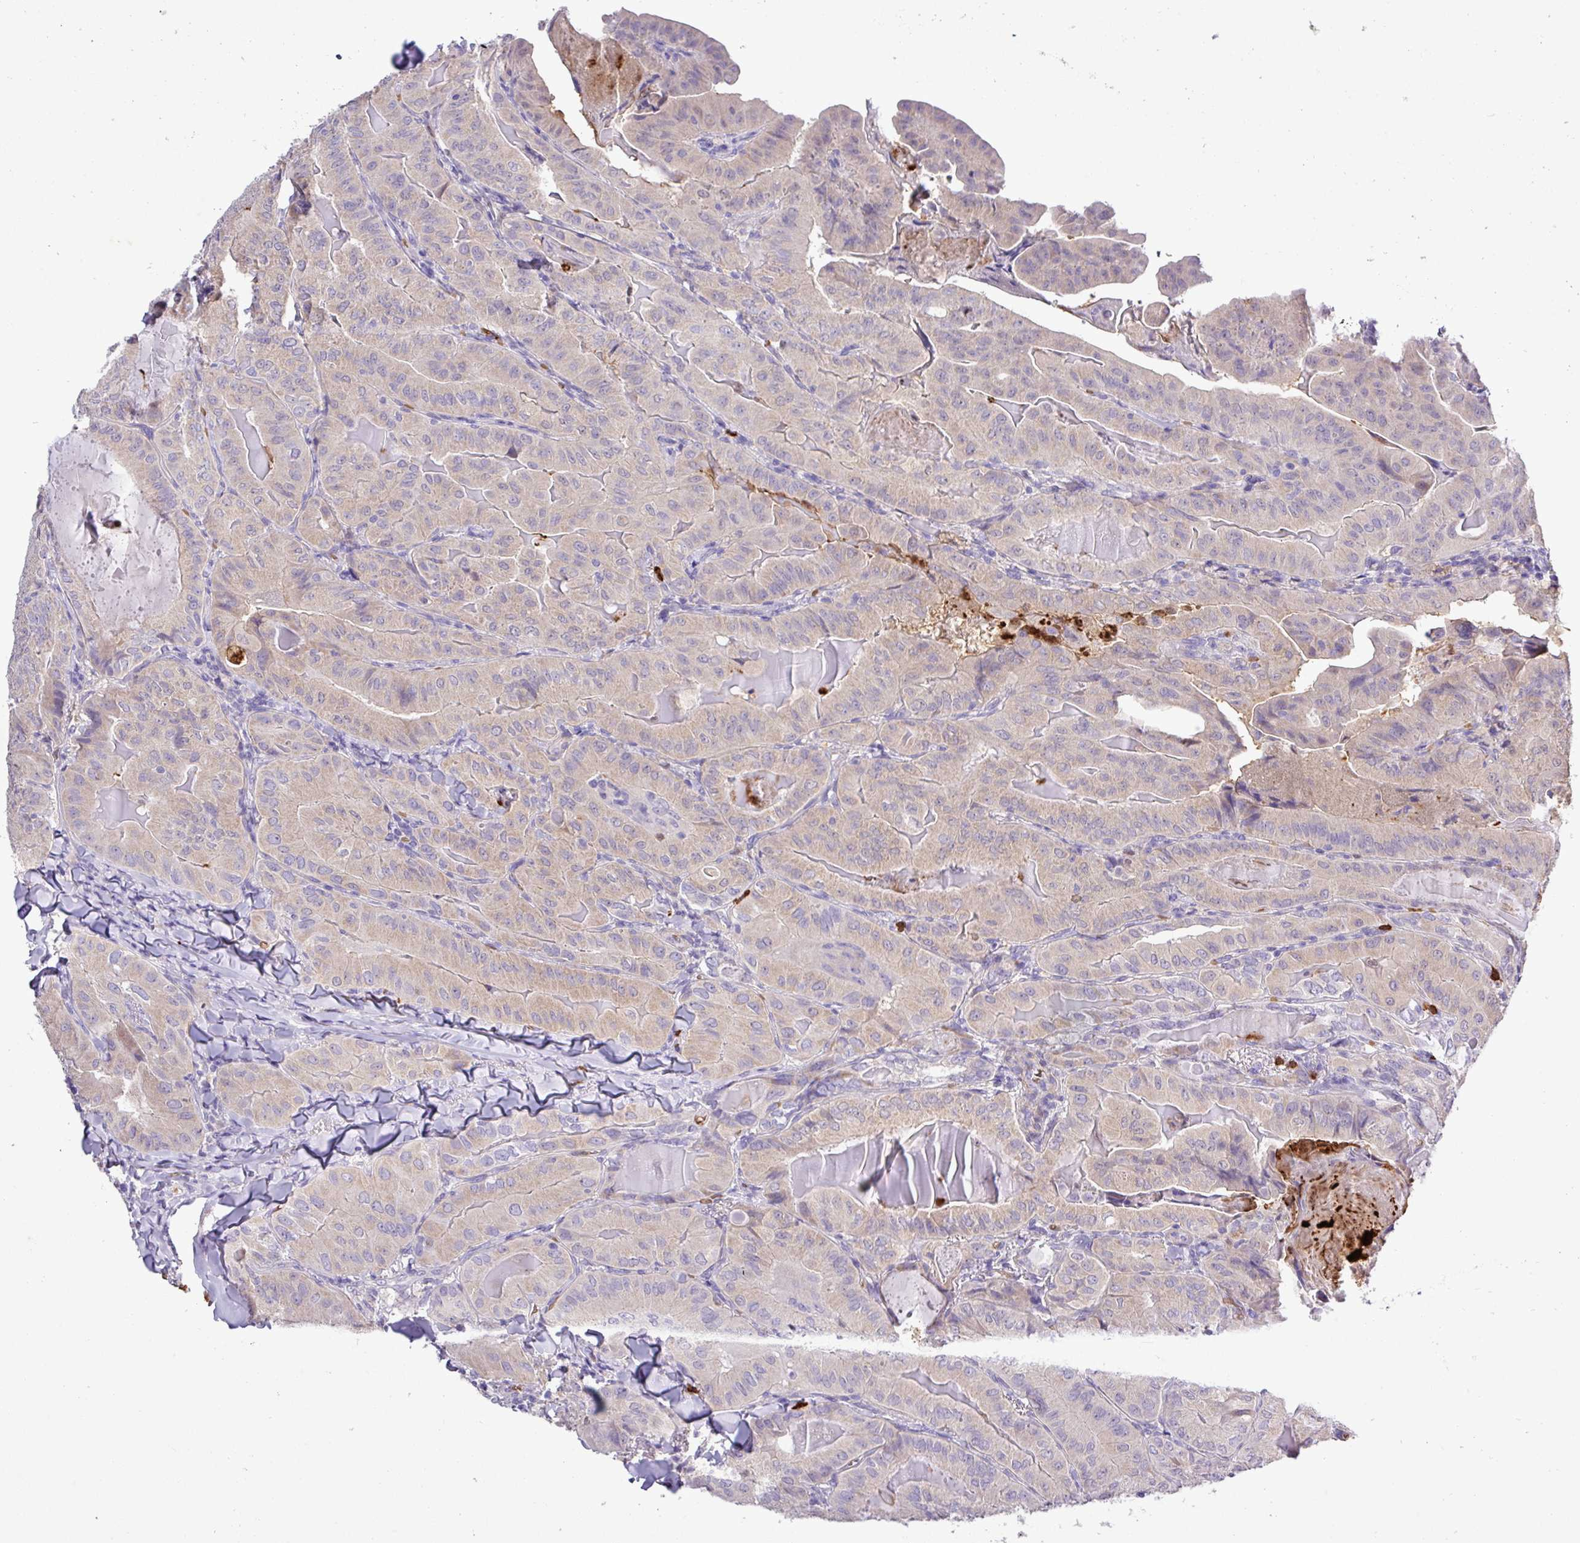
{"staining": {"intensity": "weak", "quantity": "25%-75%", "location": "cytoplasmic/membranous"}, "tissue": "thyroid cancer", "cell_type": "Tumor cells", "image_type": "cancer", "snomed": [{"axis": "morphology", "description": "Papillary adenocarcinoma, NOS"}, {"axis": "topography", "description": "Thyroid gland"}], "caption": "A photomicrograph showing weak cytoplasmic/membranous expression in about 25%-75% of tumor cells in papillary adenocarcinoma (thyroid), as visualized by brown immunohistochemical staining.", "gene": "MGAT4B", "patient": {"sex": "female", "age": 68}}